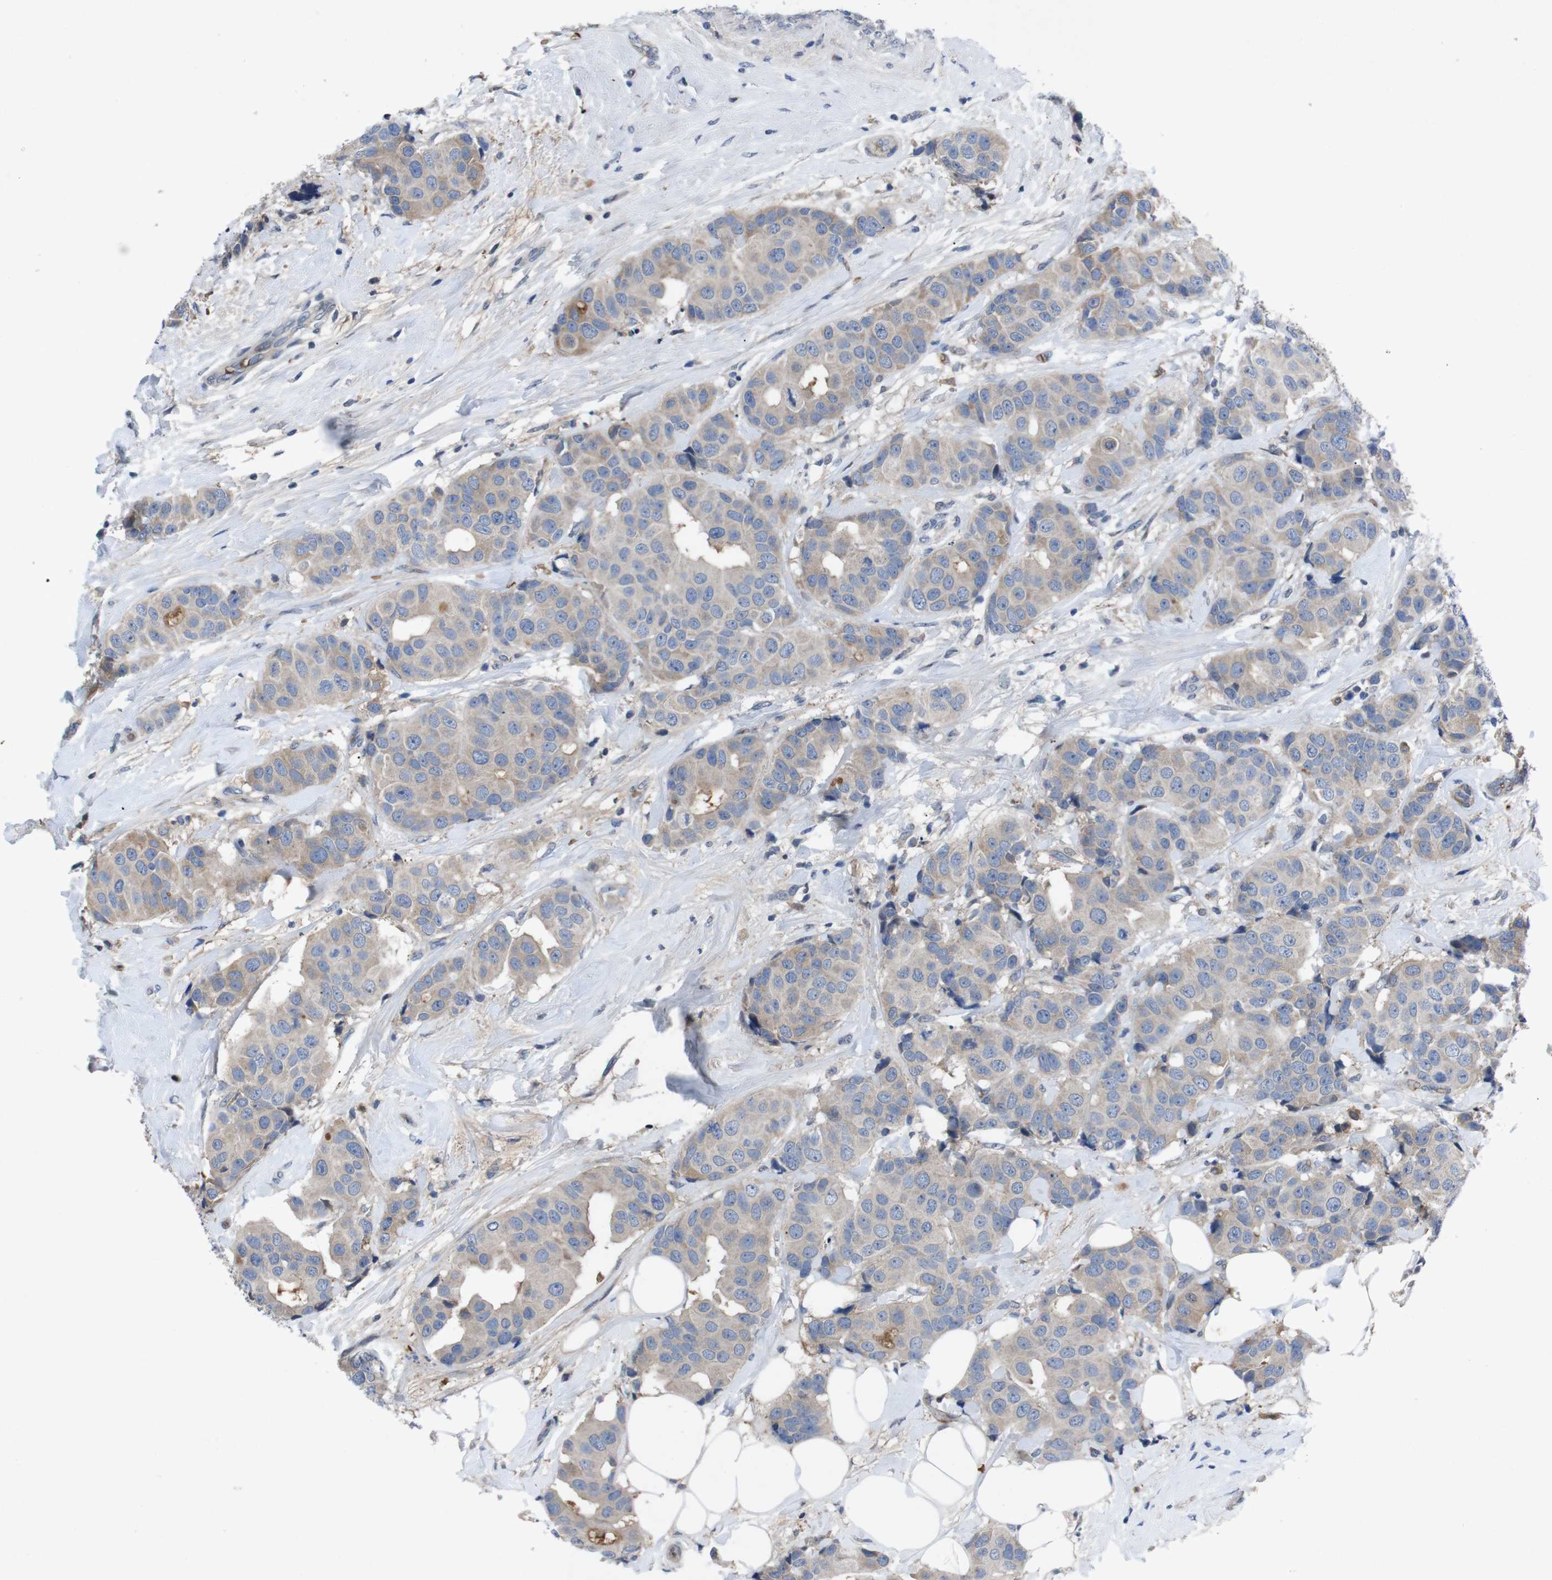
{"staining": {"intensity": "weak", "quantity": "25%-75%", "location": "cytoplasmic/membranous"}, "tissue": "breast cancer", "cell_type": "Tumor cells", "image_type": "cancer", "snomed": [{"axis": "morphology", "description": "Normal tissue, NOS"}, {"axis": "morphology", "description": "Duct carcinoma"}, {"axis": "topography", "description": "Breast"}], "caption": "The immunohistochemical stain shows weak cytoplasmic/membranous positivity in tumor cells of breast cancer tissue. The protein is stained brown, and the nuclei are stained in blue (DAB (3,3'-diaminobenzidine) IHC with brightfield microscopy, high magnification).", "gene": "SPTB", "patient": {"sex": "female", "age": 39}}